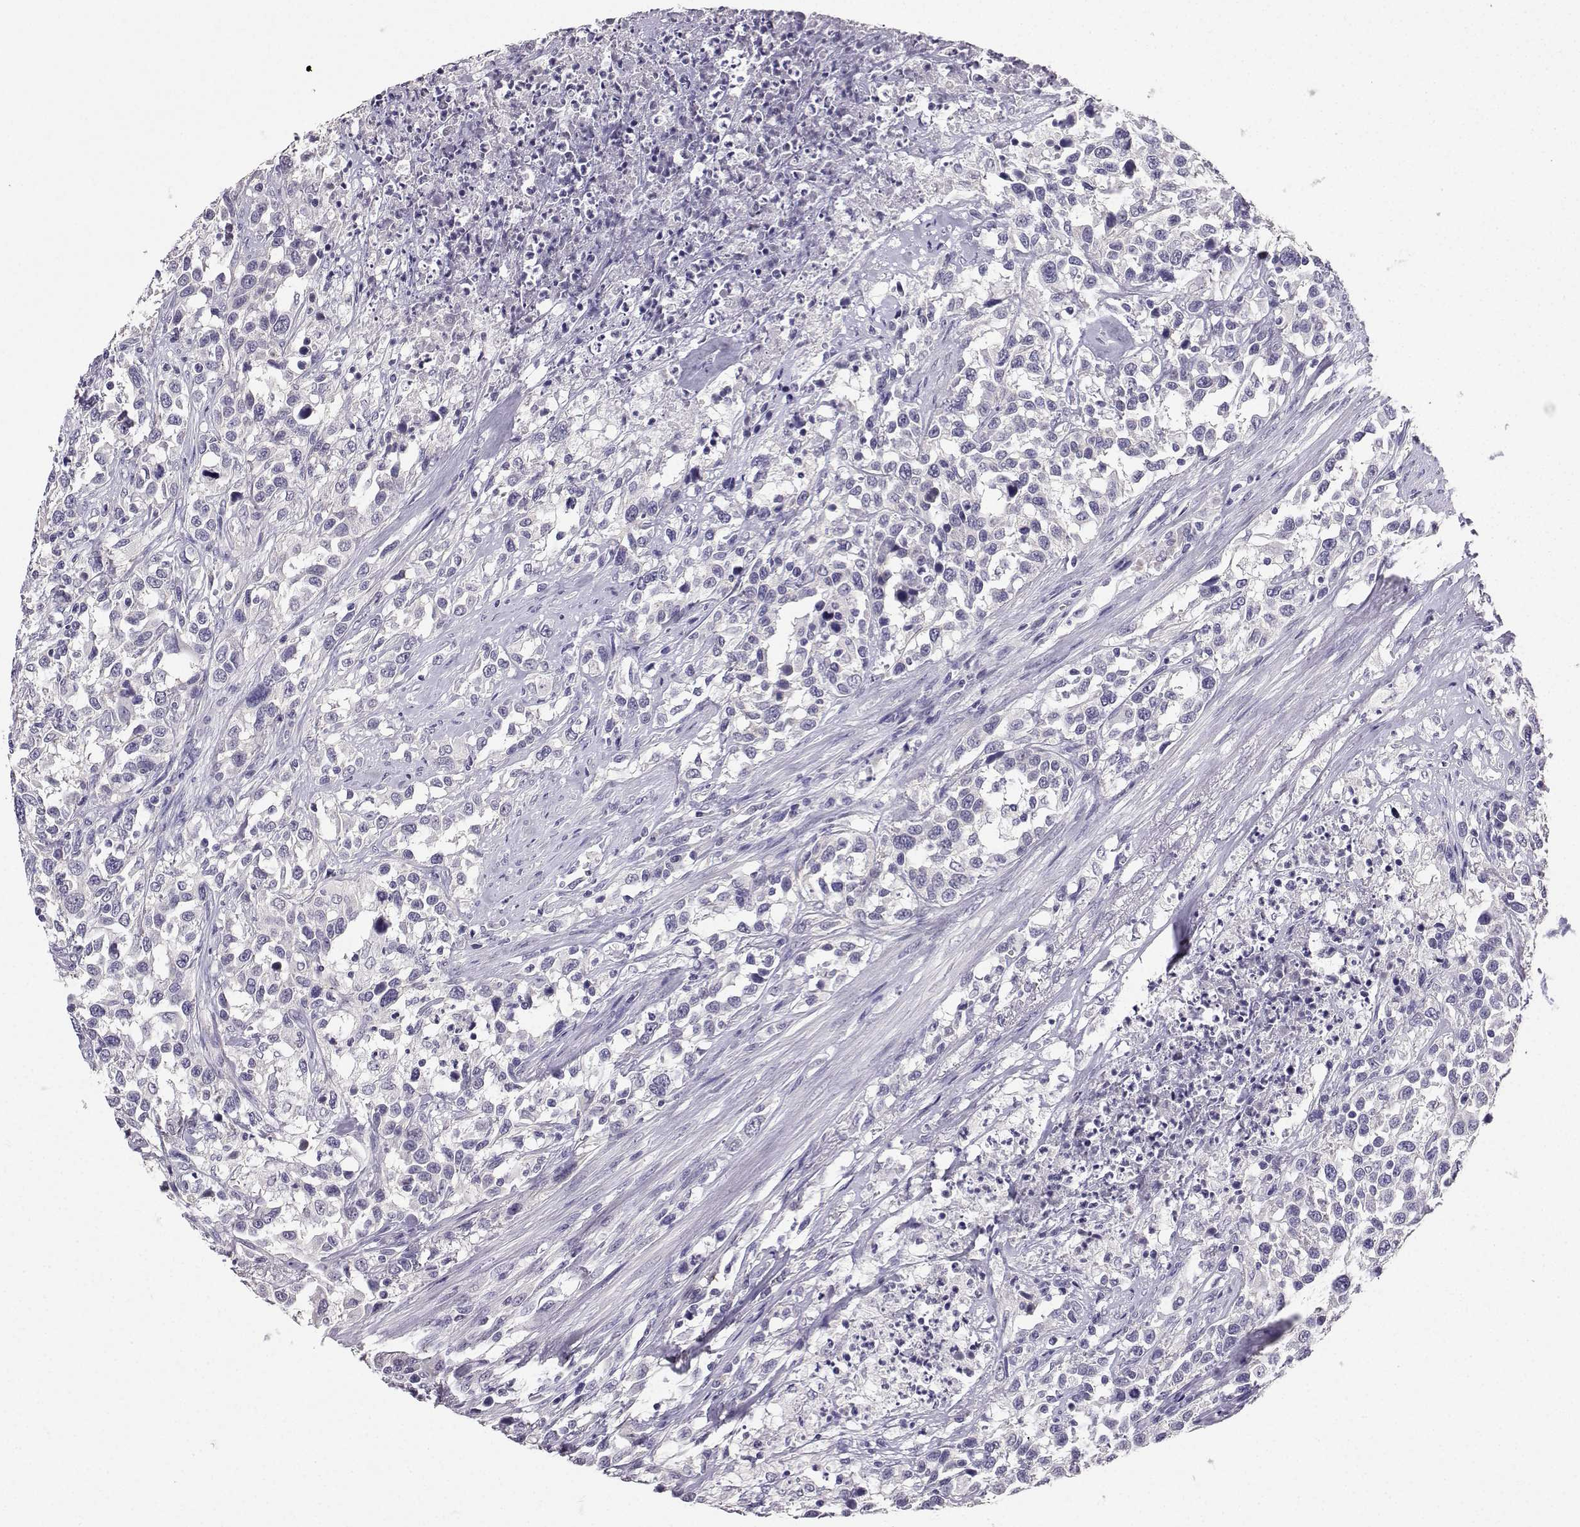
{"staining": {"intensity": "negative", "quantity": "none", "location": "none"}, "tissue": "urothelial cancer", "cell_type": "Tumor cells", "image_type": "cancer", "snomed": [{"axis": "morphology", "description": "Urothelial carcinoma, NOS"}, {"axis": "morphology", "description": "Urothelial carcinoma, High grade"}, {"axis": "topography", "description": "Urinary bladder"}], "caption": "Immunohistochemistry (IHC) image of neoplastic tissue: human urothelial cancer stained with DAB (3,3'-diaminobenzidine) exhibits no significant protein staining in tumor cells.", "gene": "SPAG11B", "patient": {"sex": "female", "age": 64}}